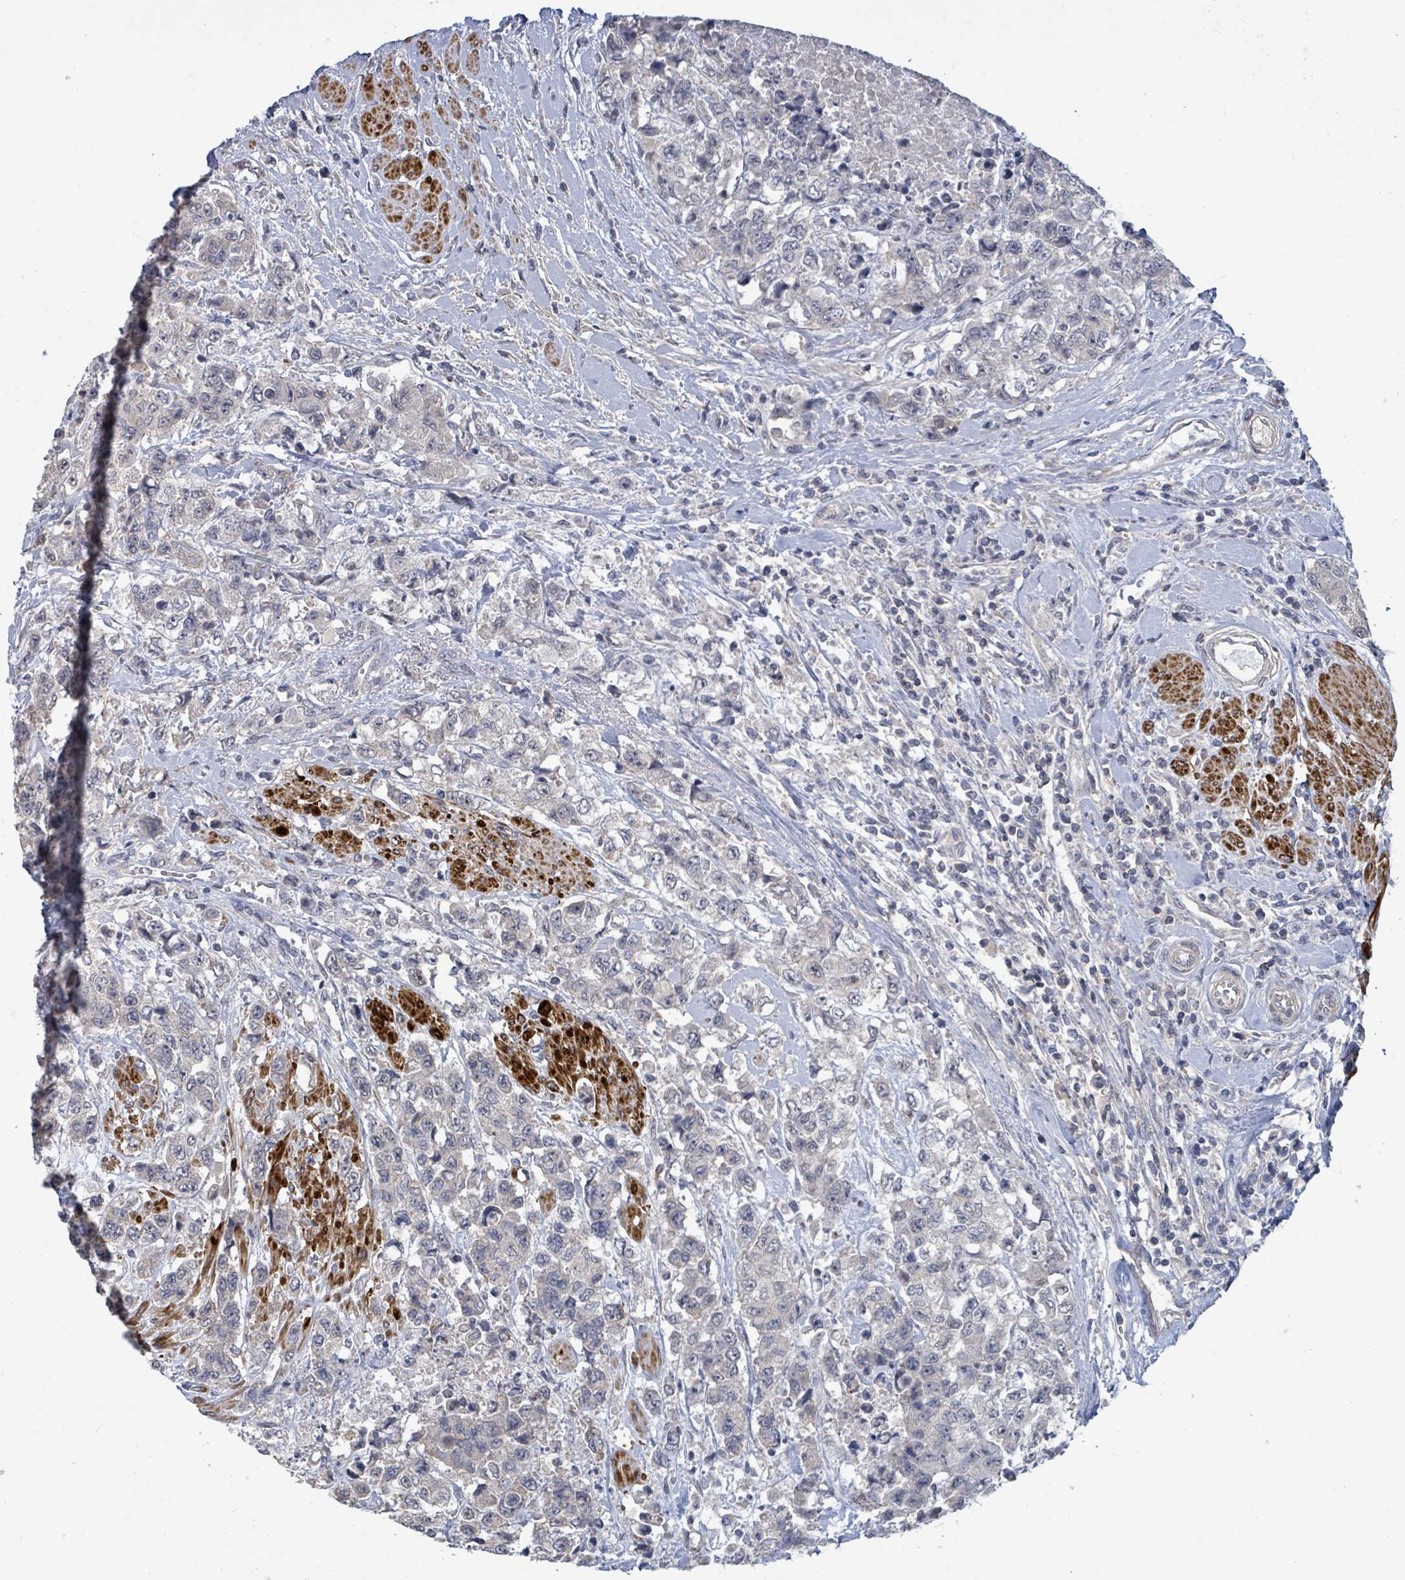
{"staining": {"intensity": "negative", "quantity": "none", "location": "none"}, "tissue": "urothelial cancer", "cell_type": "Tumor cells", "image_type": "cancer", "snomed": [{"axis": "morphology", "description": "Urothelial carcinoma, High grade"}, {"axis": "topography", "description": "Urinary bladder"}], "caption": "This is an IHC photomicrograph of human high-grade urothelial carcinoma. There is no expression in tumor cells.", "gene": "AMMECR1", "patient": {"sex": "female", "age": 78}}